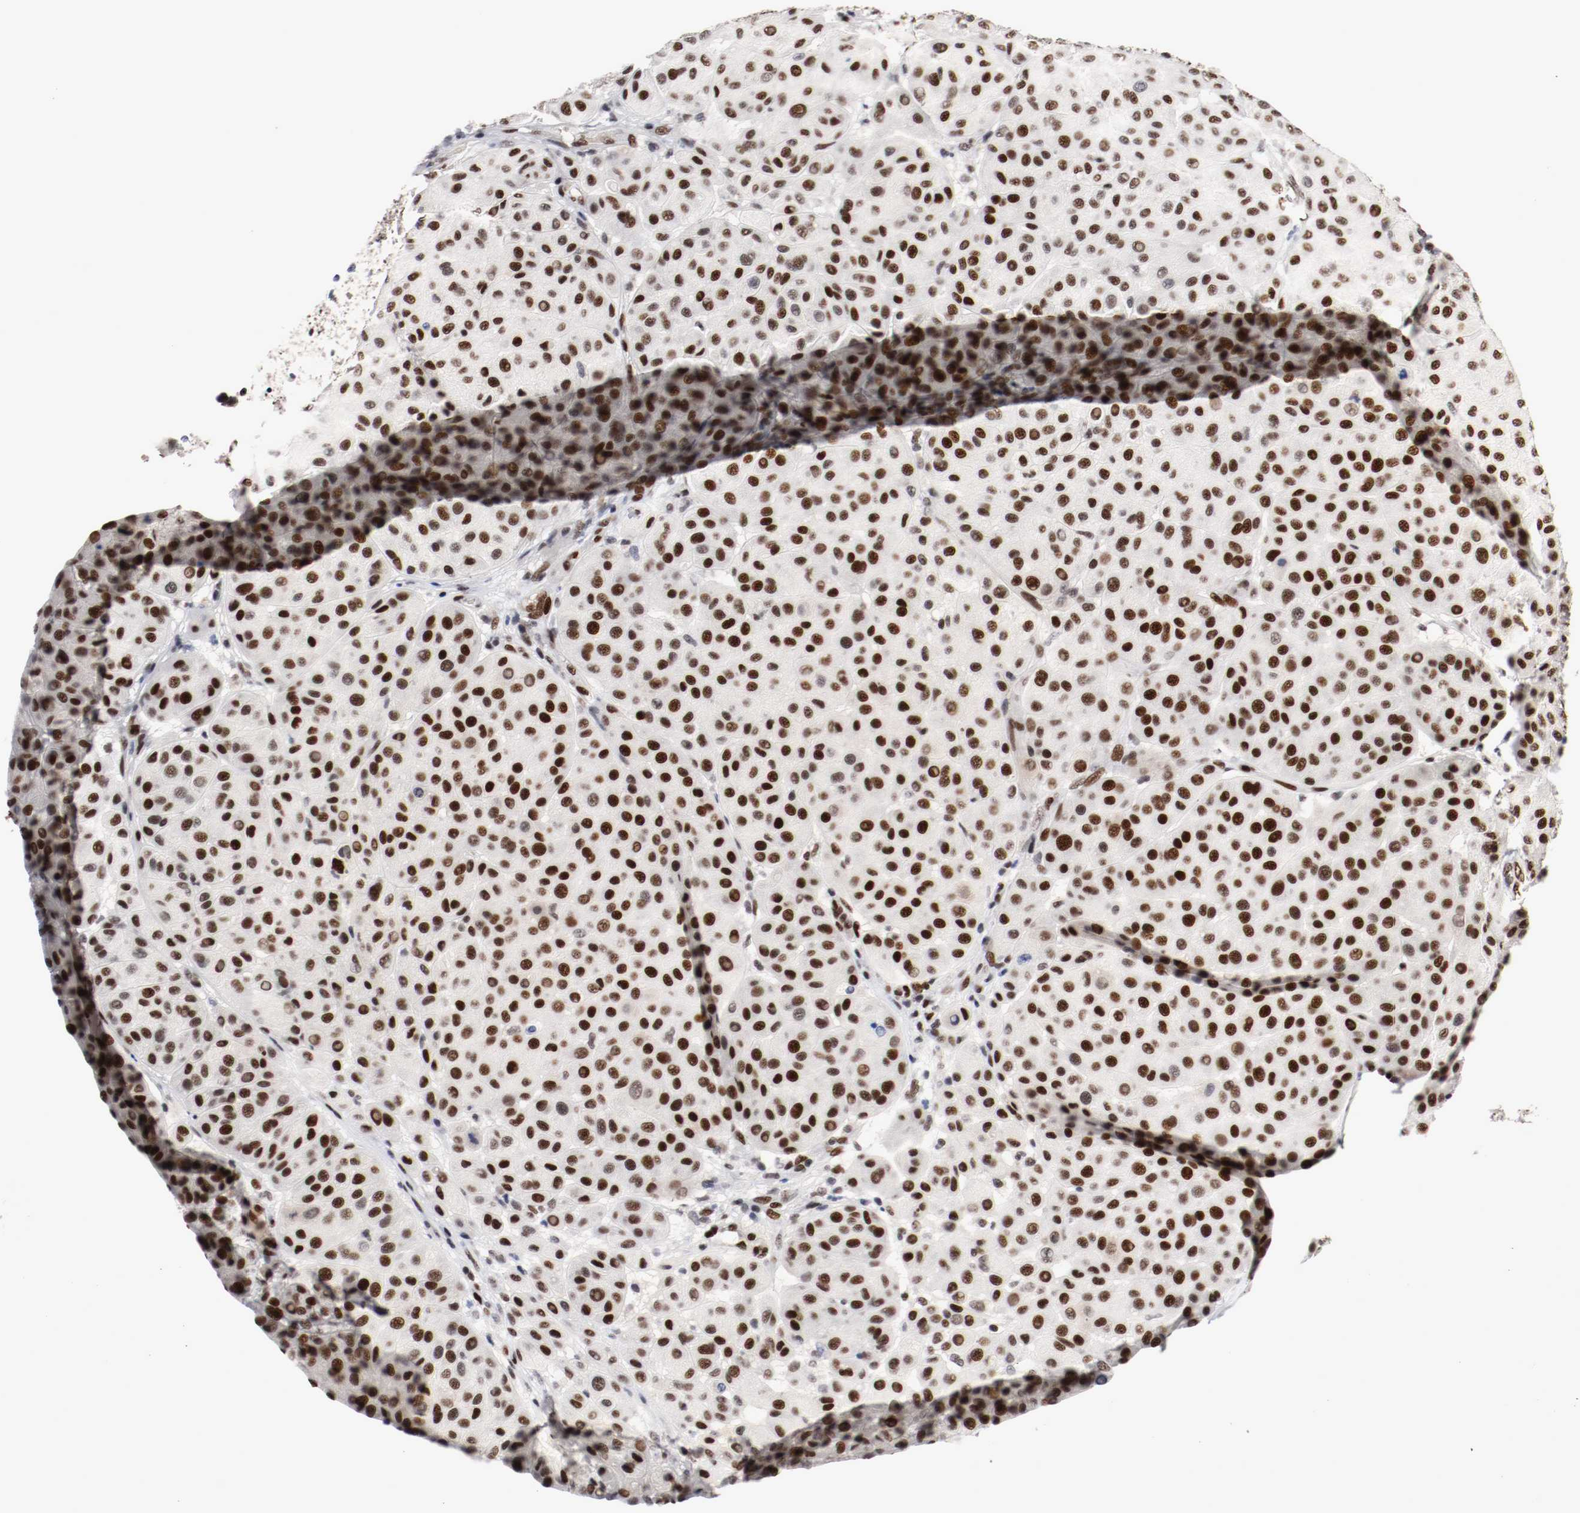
{"staining": {"intensity": "strong", "quantity": ">75%", "location": "nuclear"}, "tissue": "melanoma", "cell_type": "Tumor cells", "image_type": "cancer", "snomed": [{"axis": "morphology", "description": "Normal tissue, NOS"}, {"axis": "morphology", "description": "Malignant melanoma, Metastatic site"}, {"axis": "topography", "description": "Skin"}], "caption": "Immunohistochemistry histopathology image of neoplastic tissue: human malignant melanoma (metastatic site) stained using immunohistochemistry reveals high levels of strong protein expression localized specifically in the nuclear of tumor cells, appearing as a nuclear brown color.", "gene": "MEF2D", "patient": {"sex": "male", "age": 41}}